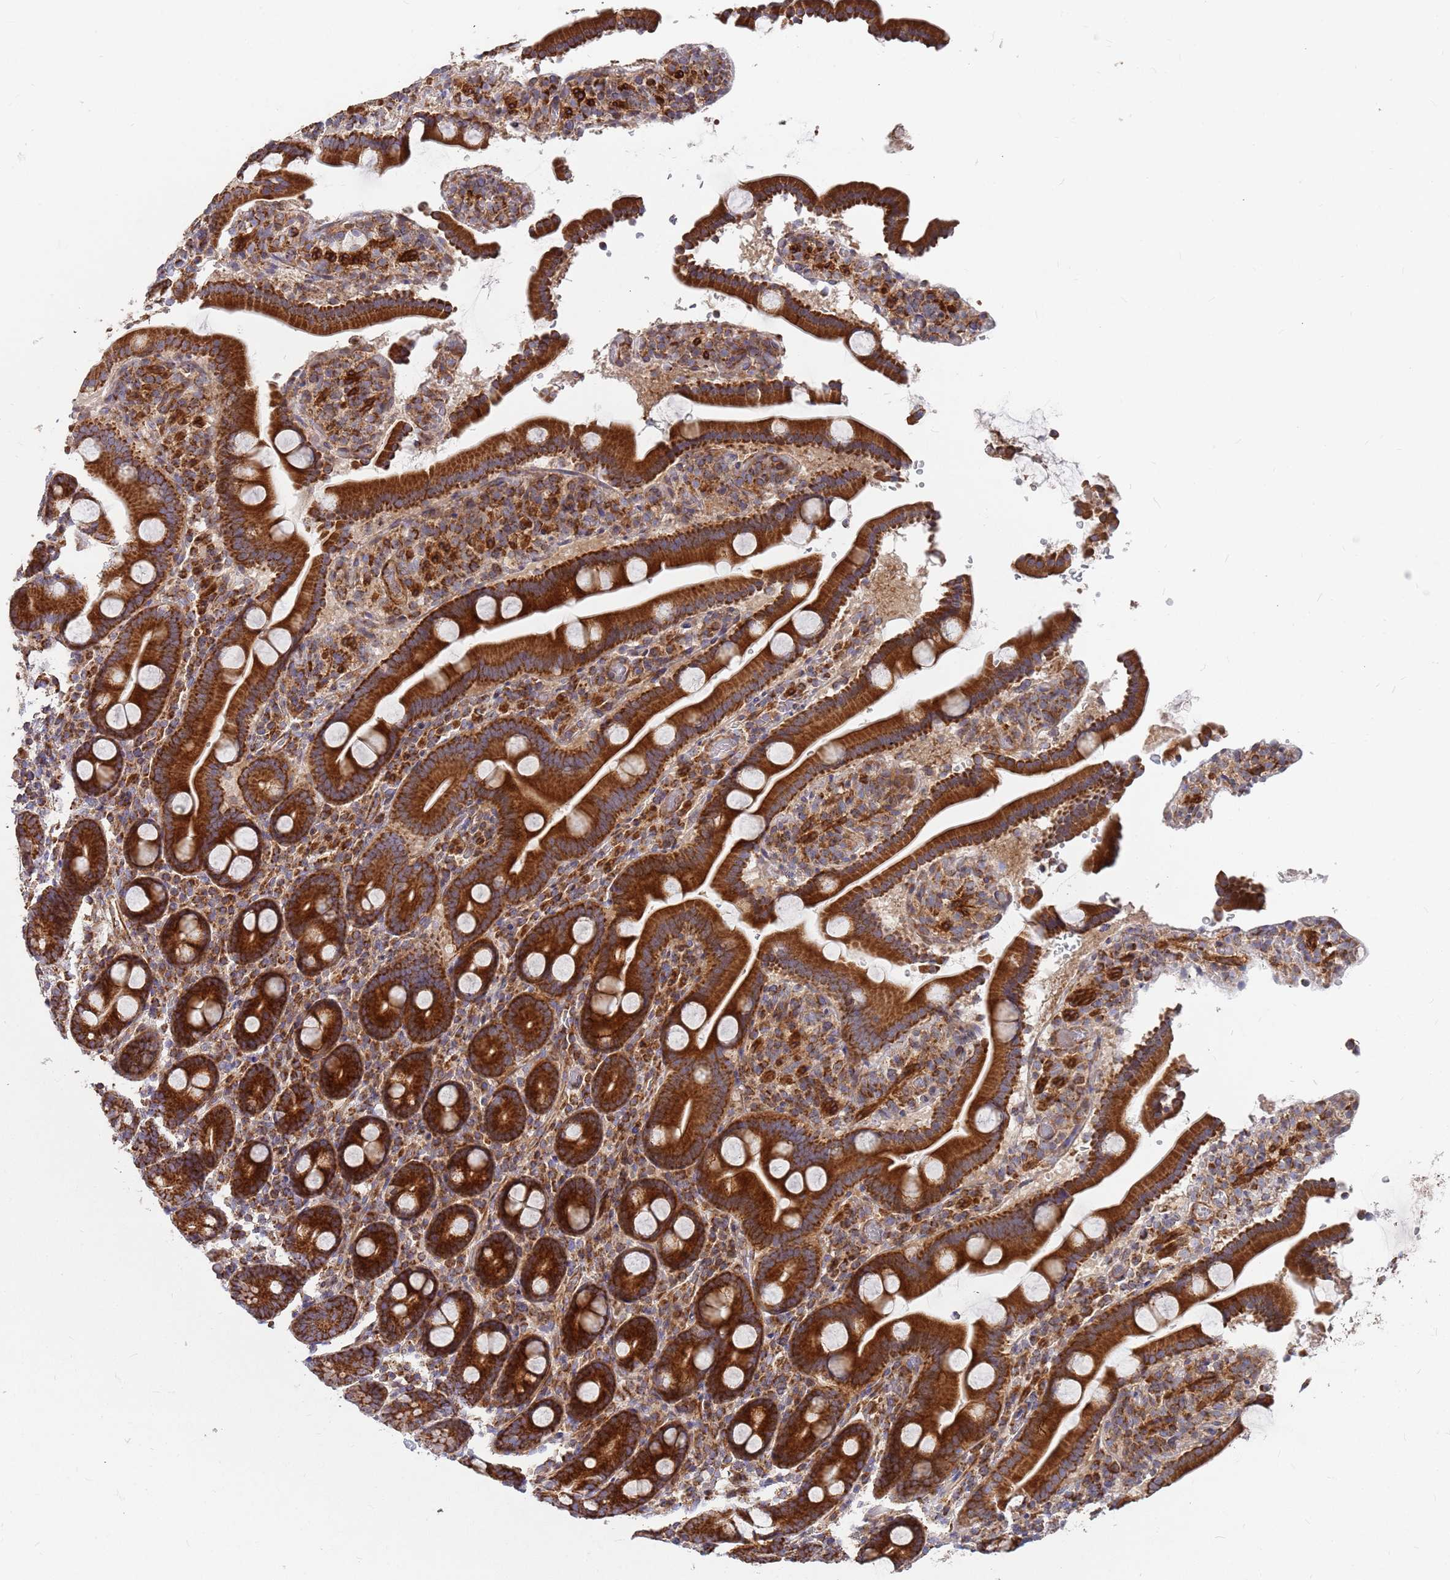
{"staining": {"intensity": "strong", "quantity": ">75%", "location": "cytoplasmic/membranous"}, "tissue": "duodenum", "cell_type": "Glandular cells", "image_type": "normal", "snomed": [{"axis": "morphology", "description": "Normal tissue, NOS"}, {"axis": "topography", "description": "Duodenum"}], "caption": "Benign duodenum shows strong cytoplasmic/membranous staining in about >75% of glandular cells.", "gene": "WDFY3", "patient": {"sex": "male", "age": 55}}